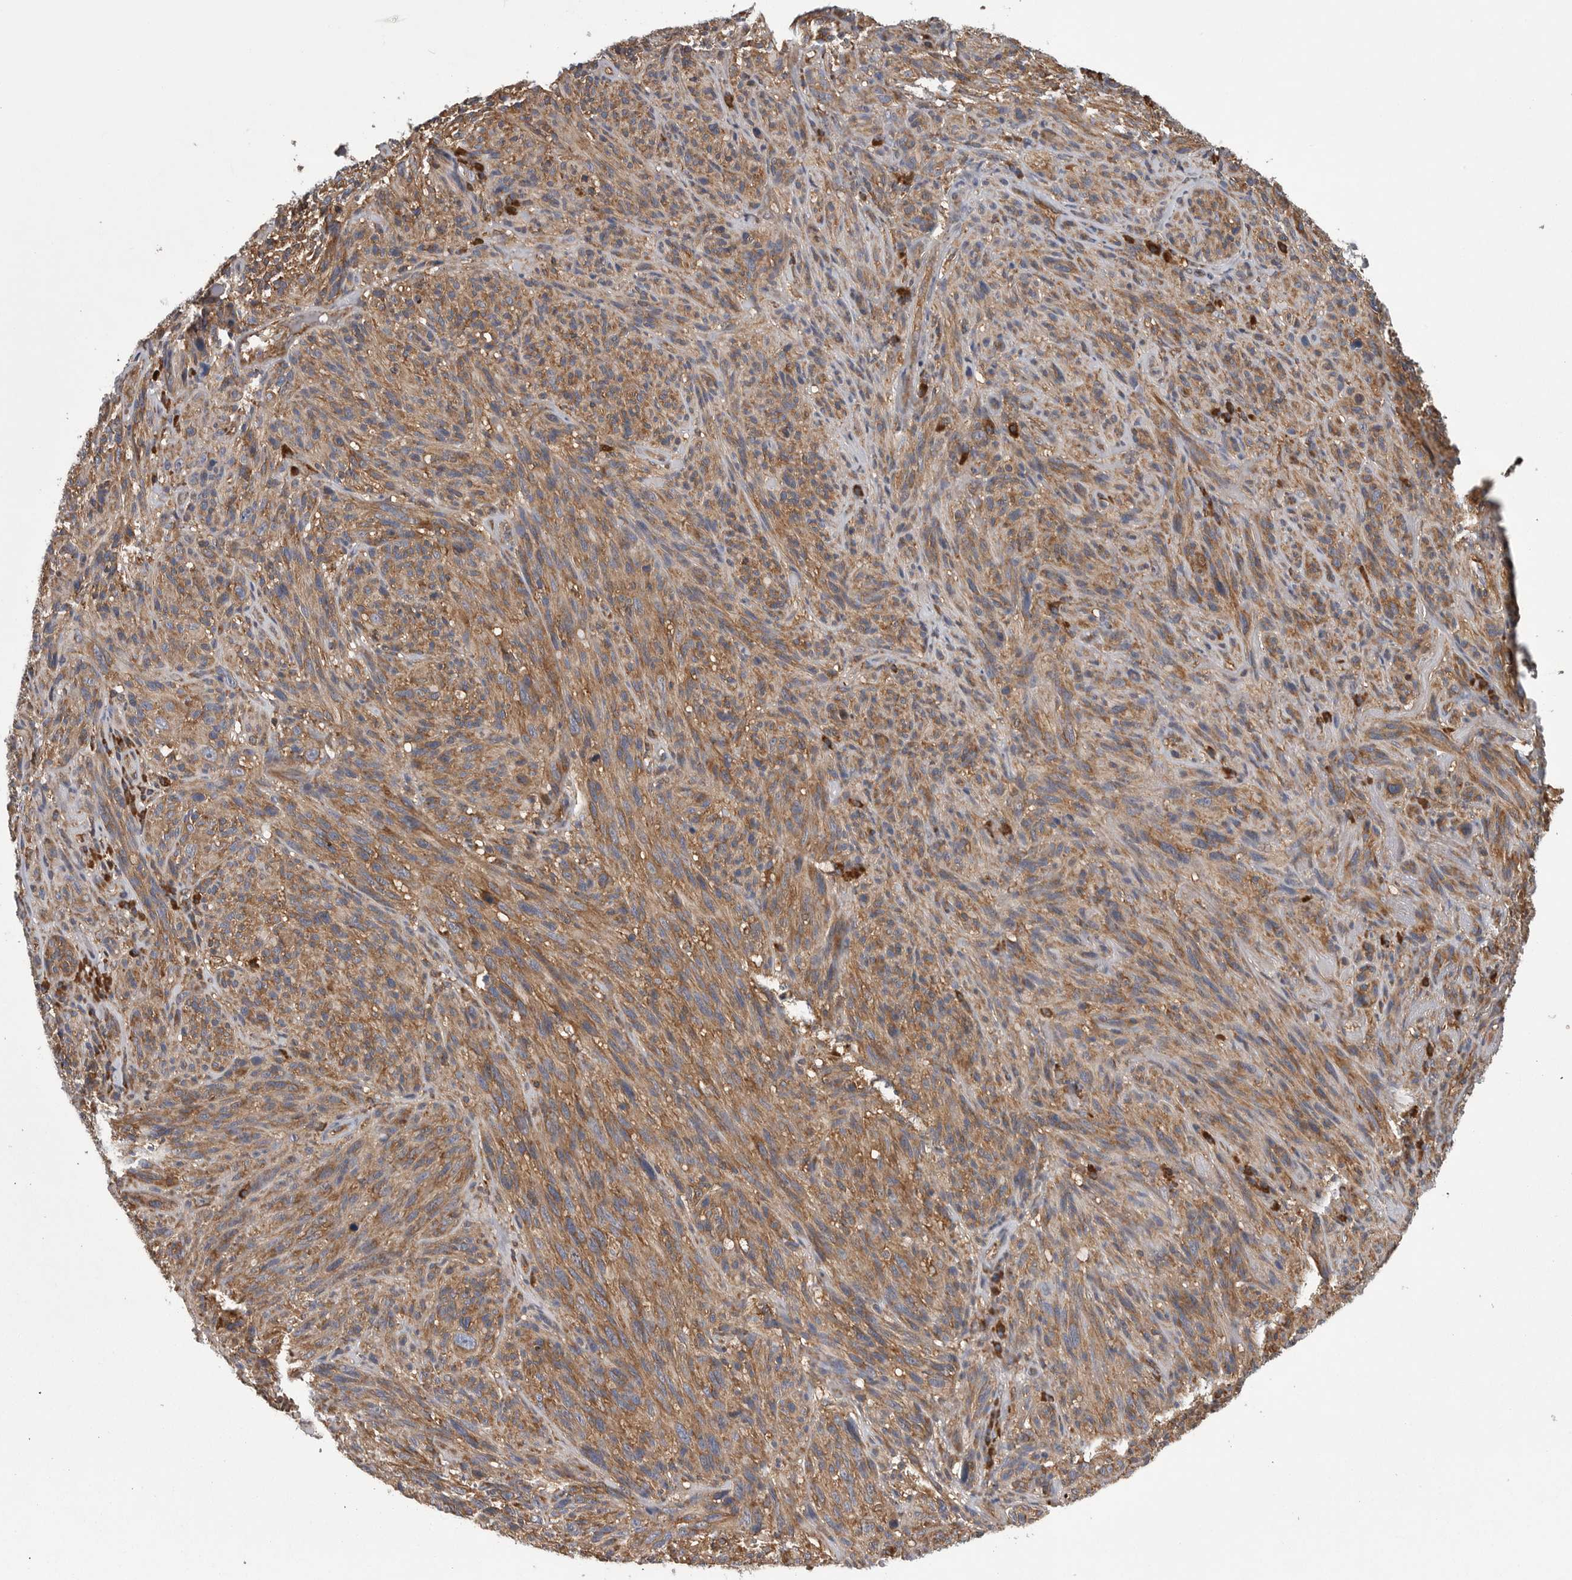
{"staining": {"intensity": "moderate", "quantity": ">75%", "location": "cytoplasmic/membranous"}, "tissue": "melanoma", "cell_type": "Tumor cells", "image_type": "cancer", "snomed": [{"axis": "morphology", "description": "Malignant melanoma, NOS"}, {"axis": "topography", "description": "Skin of head"}], "caption": "Malignant melanoma tissue displays moderate cytoplasmic/membranous expression in about >75% of tumor cells", "gene": "OXR1", "patient": {"sex": "male", "age": 96}}